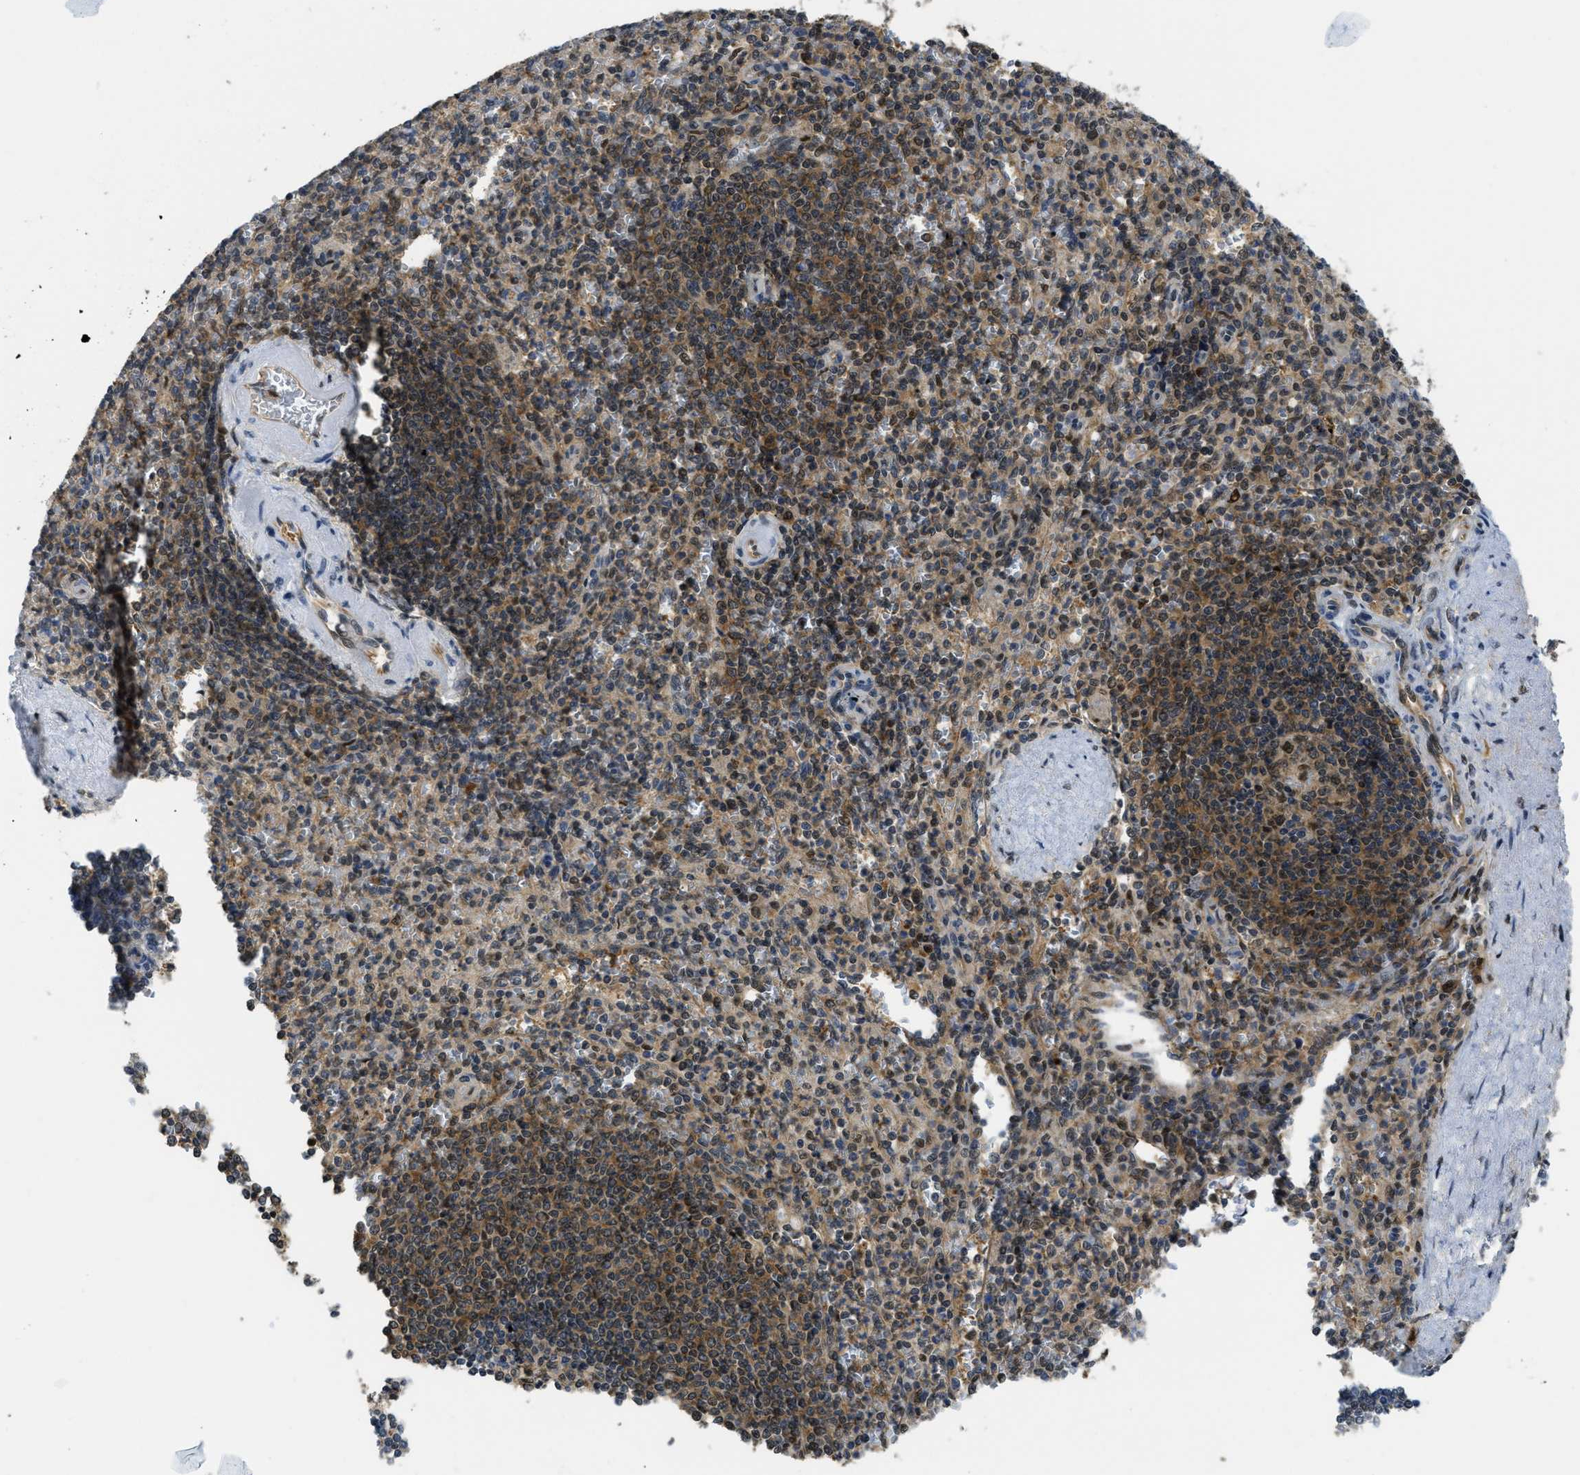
{"staining": {"intensity": "moderate", "quantity": ">75%", "location": "cytoplasmic/membranous,nuclear"}, "tissue": "spleen", "cell_type": "Cells in red pulp", "image_type": "normal", "snomed": [{"axis": "morphology", "description": "Normal tissue, NOS"}, {"axis": "topography", "description": "Spleen"}], "caption": "This histopathology image demonstrates immunohistochemistry (IHC) staining of unremarkable human spleen, with medium moderate cytoplasmic/membranous,nuclear positivity in about >75% of cells in red pulp.", "gene": "PSMC5", "patient": {"sex": "female", "age": 74}}